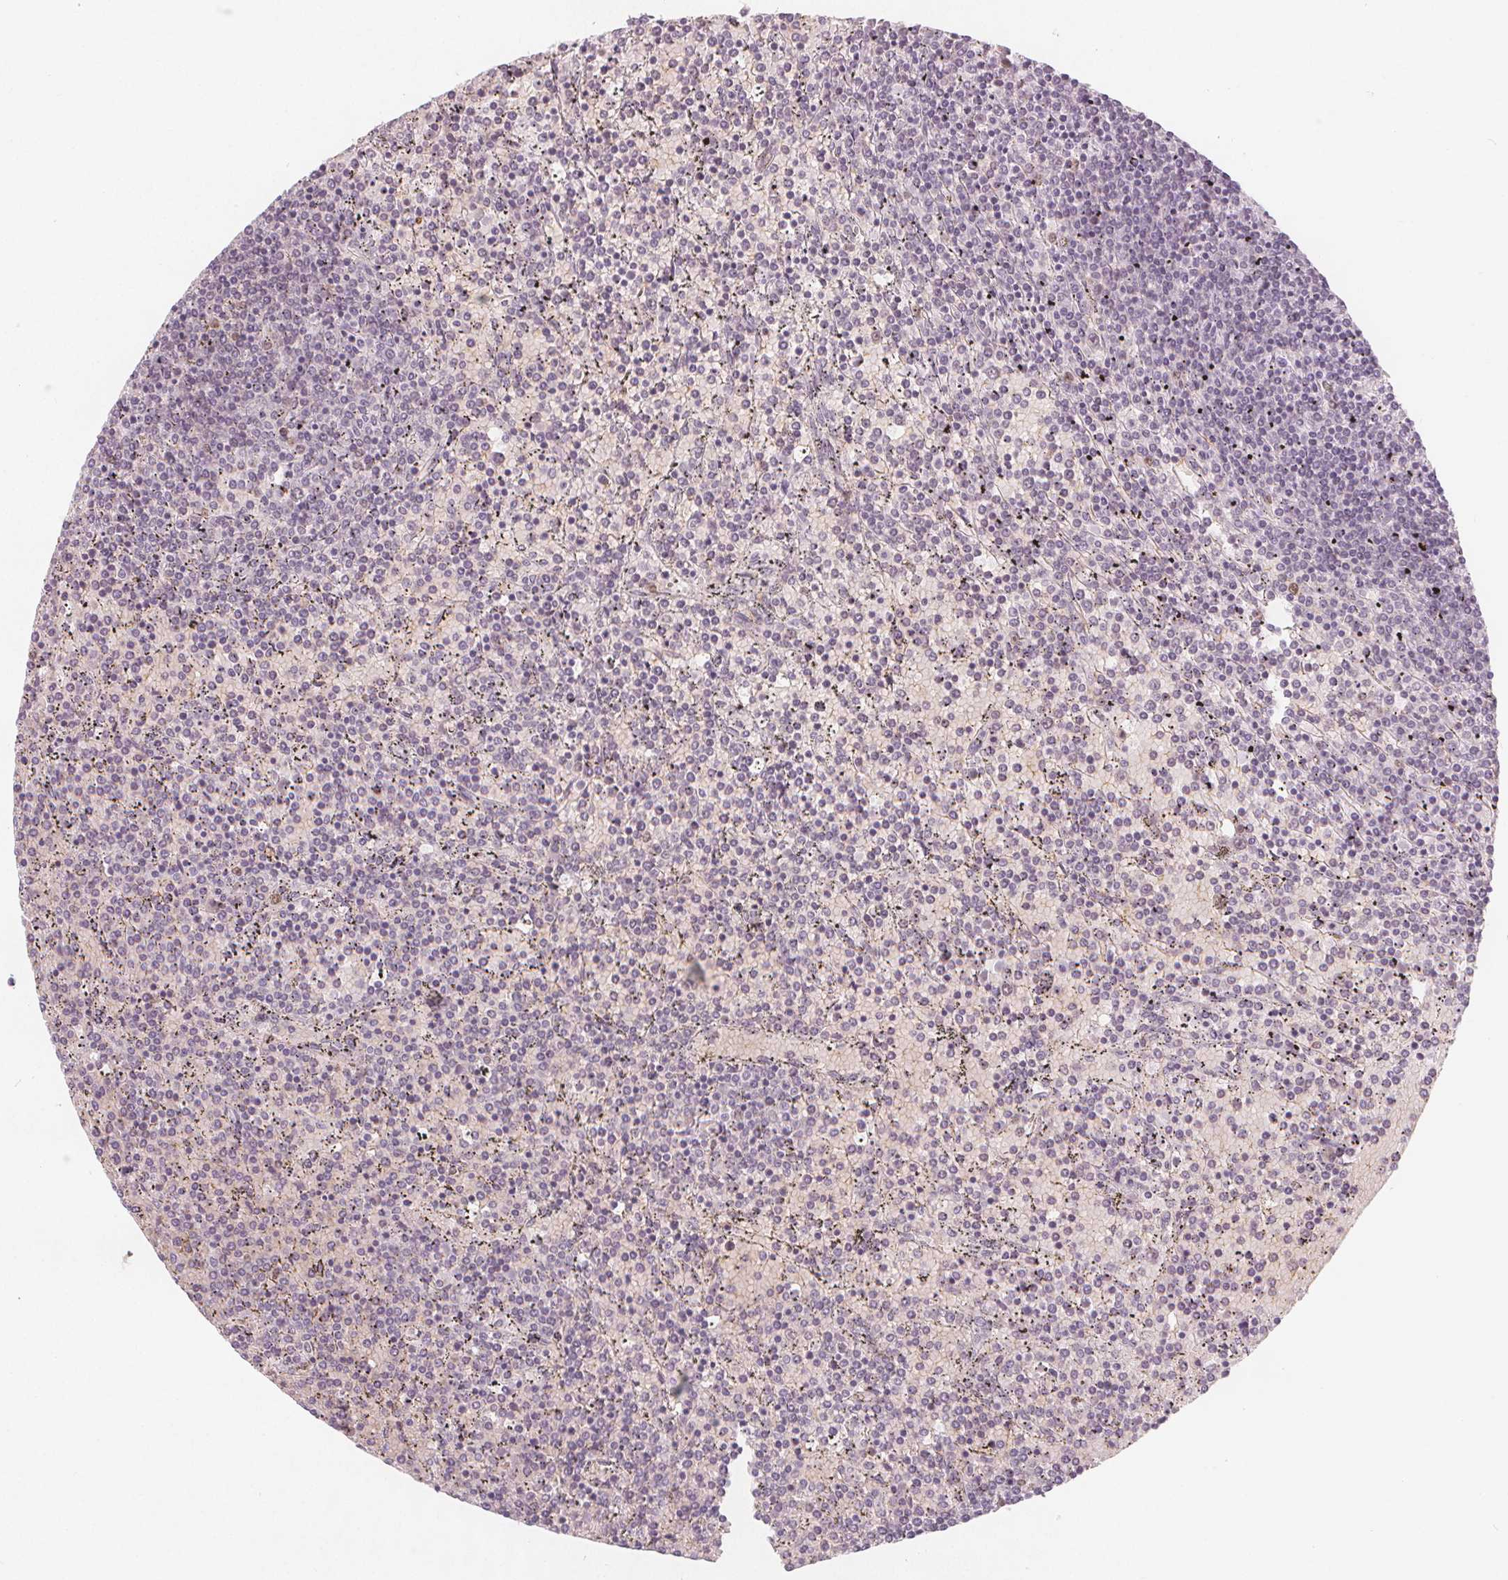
{"staining": {"intensity": "negative", "quantity": "none", "location": "none"}, "tissue": "lymphoma", "cell_type": "Tumor cells", "image_type": "cancer", "snomed": [{"axis": "morphology", "description": "Malignant lymphoma, non-Hodgkin's type, Low grade"}, {"axis": "topography", "description": "Spleen"}], "caption": "Lymphoma stained for a protein using IHC shows no staining tumor cells.", "gene": "TIPIN", "patient": {"sex": "female", "age": 77}}